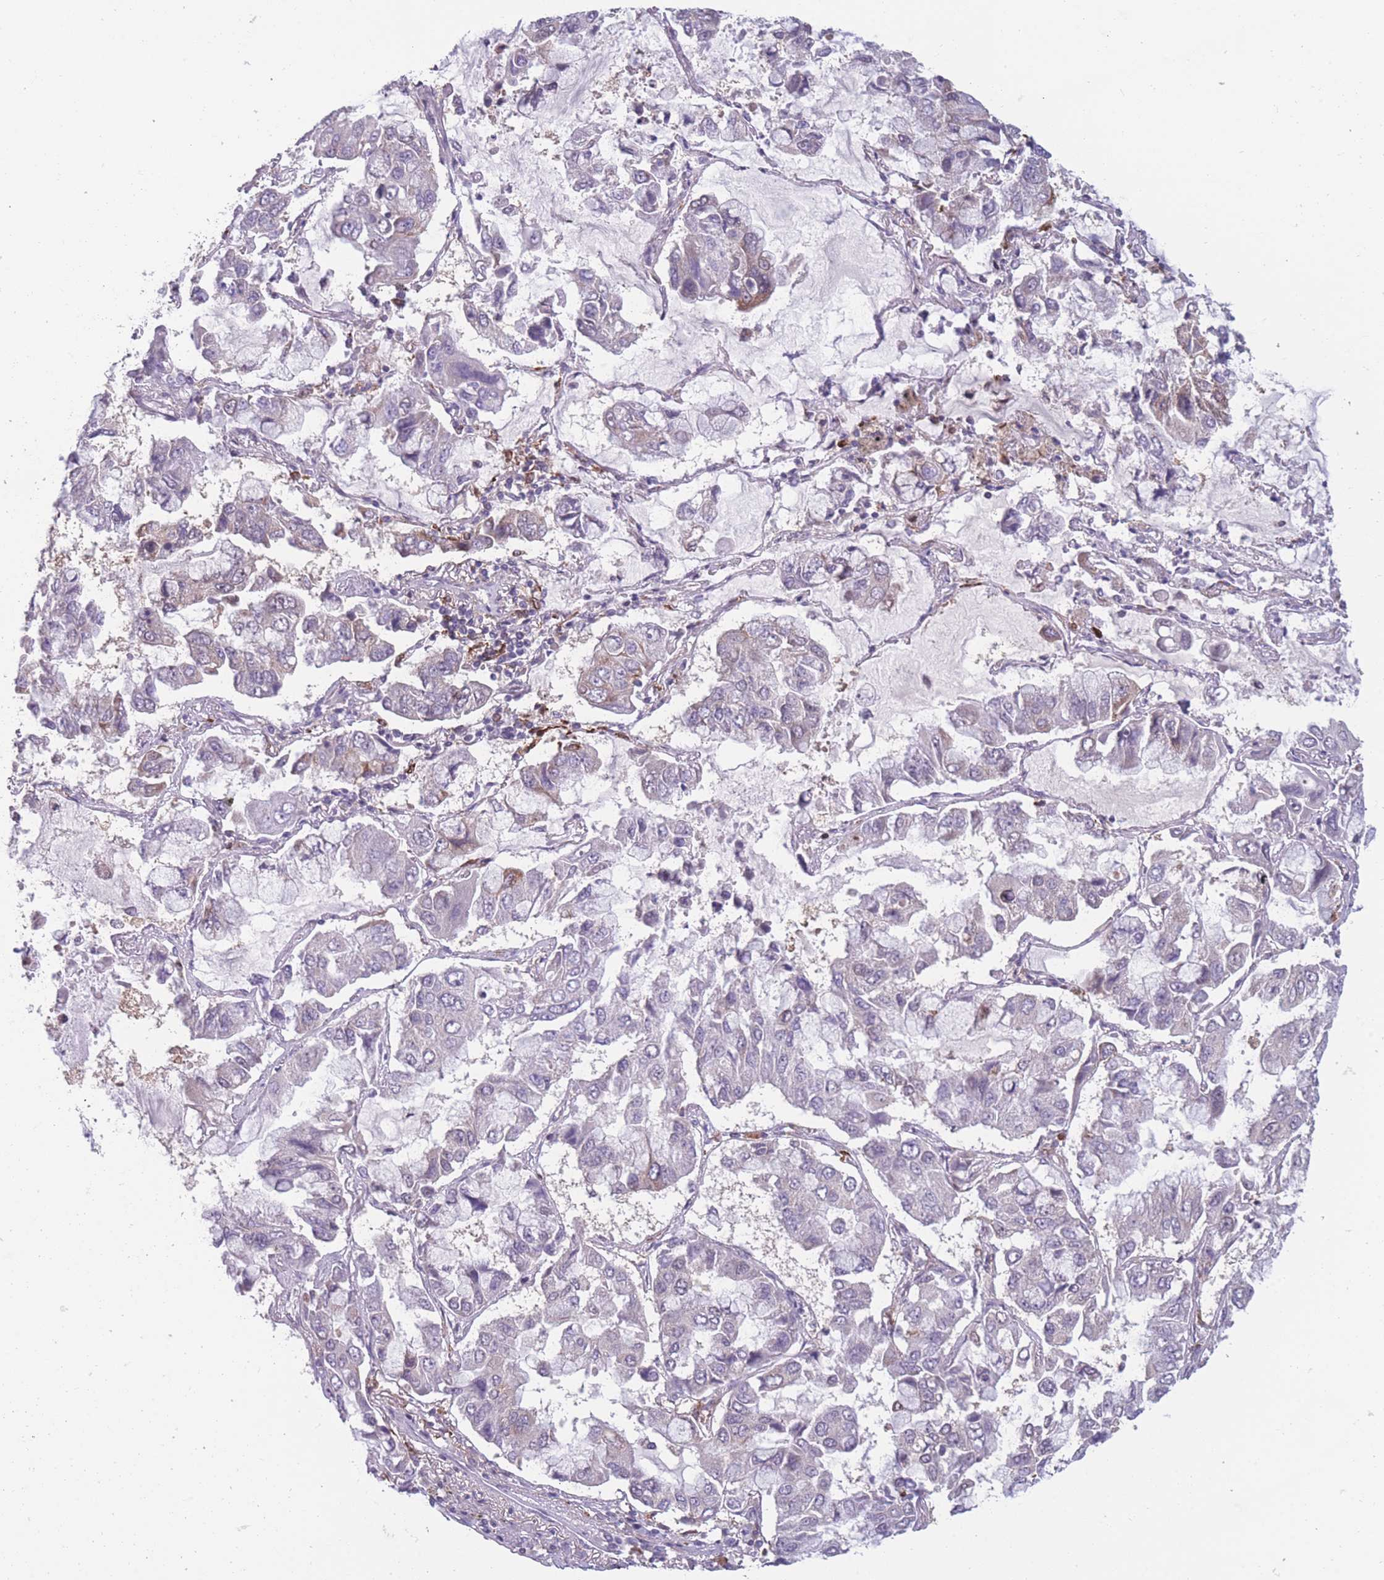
{"staining": {"intensity": "negative", "quantity": "none", "location": "none"}, "tissue": "lung cancer", "cell_type": "Tumor cells", "image_type": "cancer", "snomed": [{"axis": "morphology", "description": "Adenocarcinoma, NOS"}, {"axis": "topography", "description": "Lung"}], "caption": "This image is of lung cancer (adenocarcinoma) stained with IHC to label a protein in brown with the nuclei are counter-stained blue. There is no staining in tumor cells.", "gene": "TMEM121", "patient": {"sex": "male", "age": 64}}